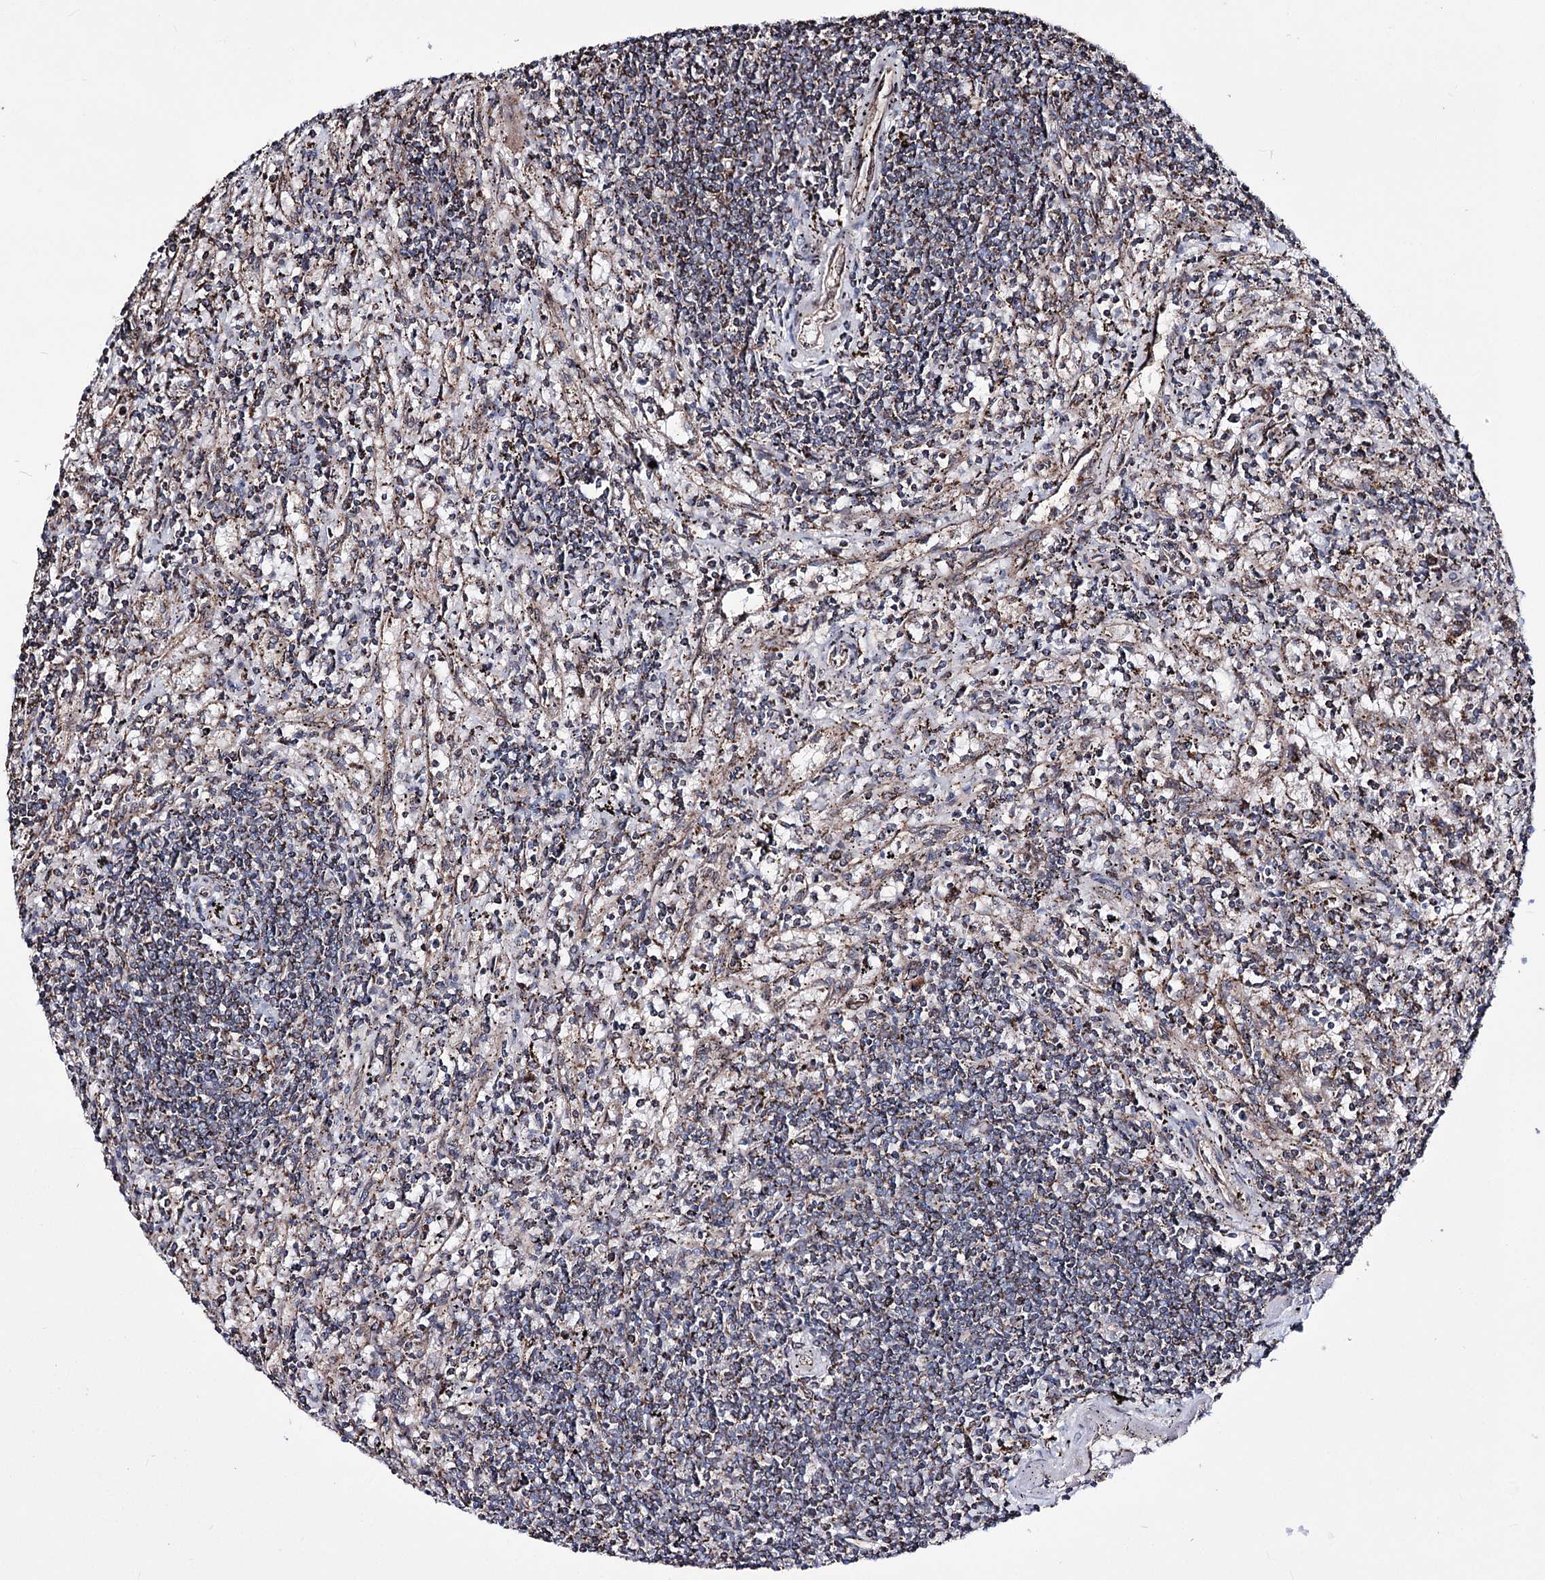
{"staining": {"intensity": "moderate", "quantity": "<25%", "location": "cytoplasmic/membranous"}, "tissue": "lymphoma", "cell_type": "Tumor cells", "image_type": "cancer", "snomed": [{"axis": "morphology", "description": "Malignant lymphoma, non-Hodgkin's type, Low grade"}, {"axis": "topography", "description": "Spleen"}], "caption": "Lymphoma stained with DAB (3,3'-diaminobenzidine) immunohistochemistry (IHC) exhibits low levels of moderate cytoplasmic/membranous staining in about <25% of tumor cells.", "gene": "CREB3L4", "patient": {"sex": "male", "age": 76}}